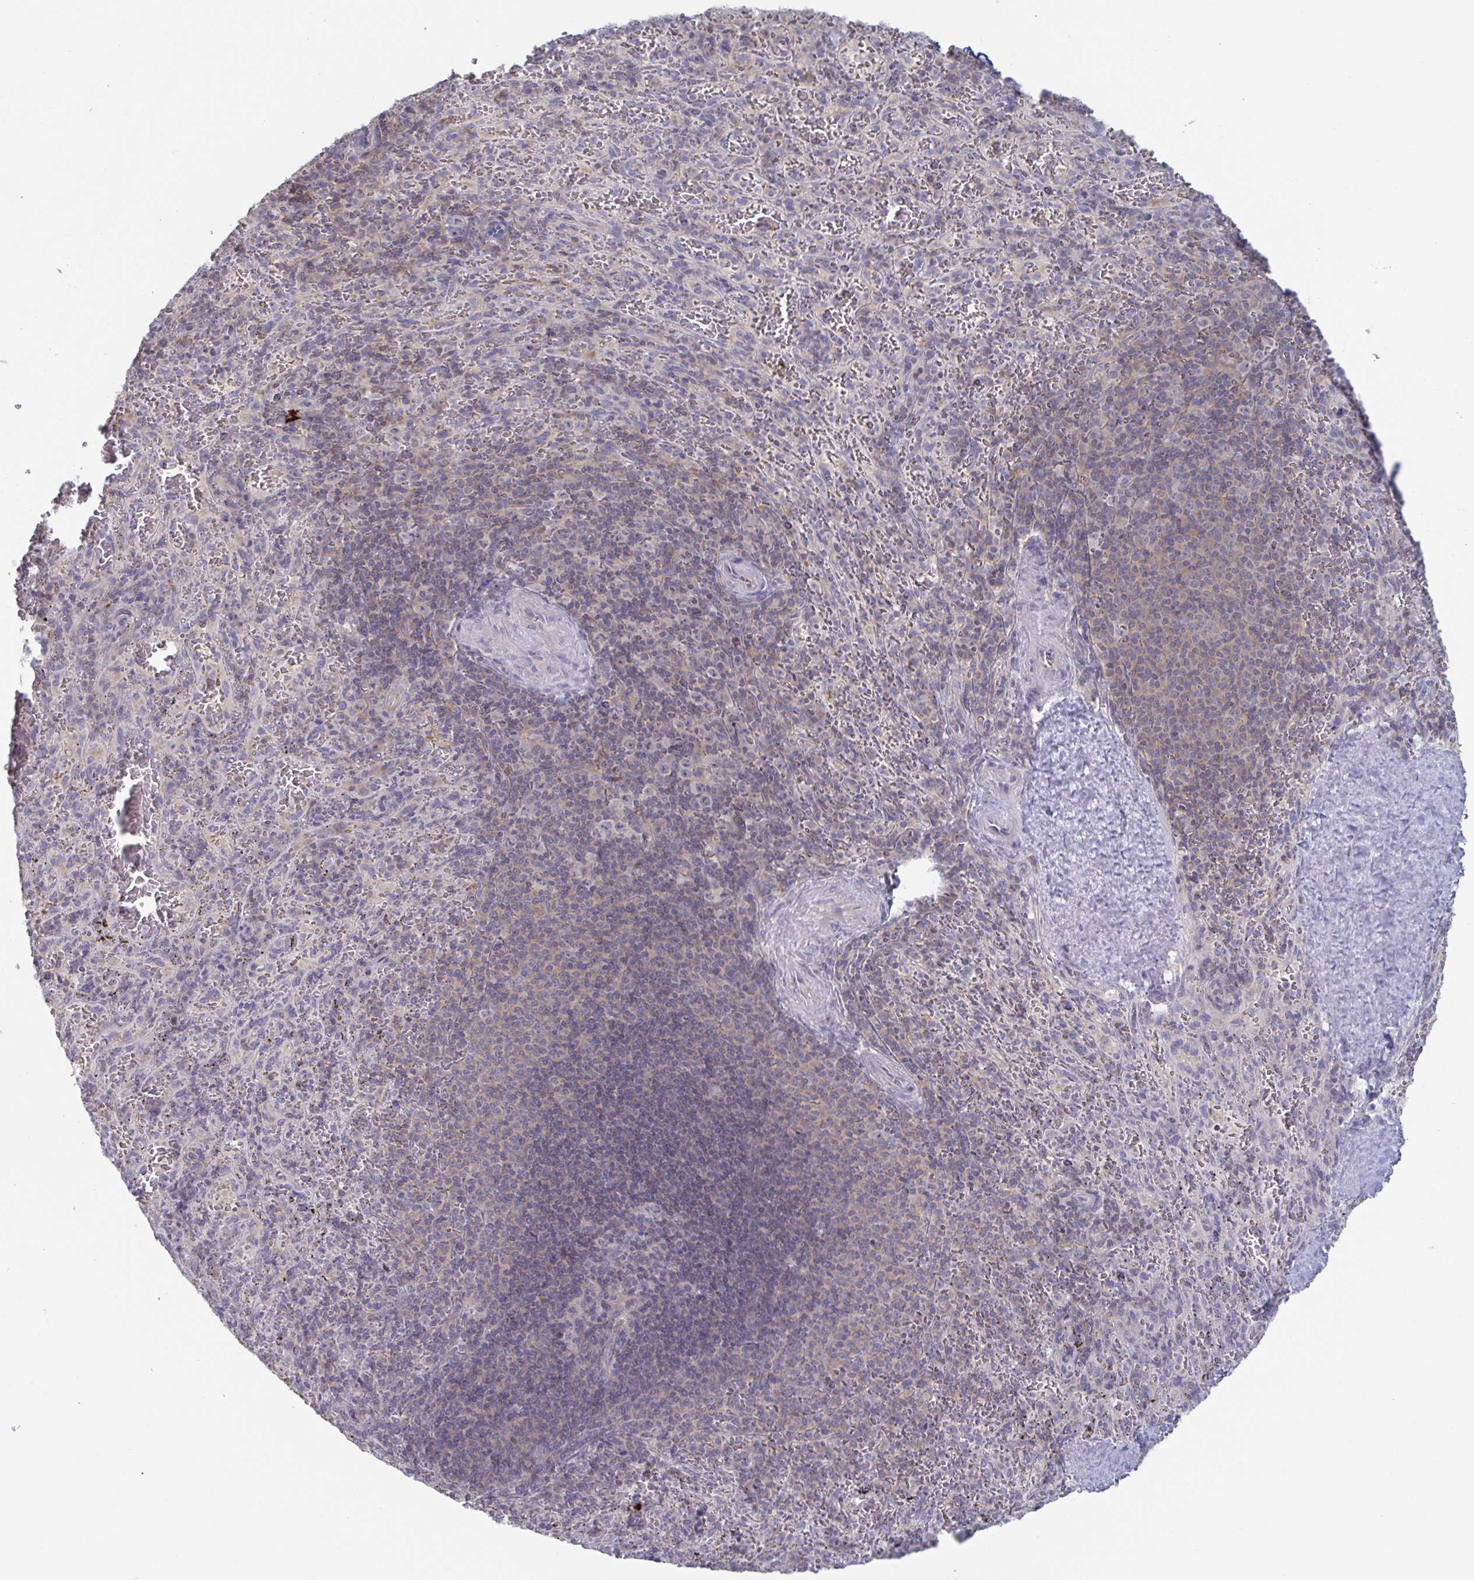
{"staining": {"intensity": "negative", "quantity": "none", "location": "none"}, "tissue": "spleen", "cell_type": "Cells in red pulp", "image_type": "normal", "snomed": [{"axis": "morphology", "description": "Normal tissue, NOS"}, {"axis": "topography", "description": "Spleen"}], "caption": "High magnification brightfield microscopy of normal spleen stained with DAB (brown) and counterstained with hematoxylin (blue): cells in red pulp show no significant staining. (Immunohistochemistry (ihc), brightfield microscopy, high magnification).", "gene": "STK26", "patient": {"sex": "male", "age": 57}}